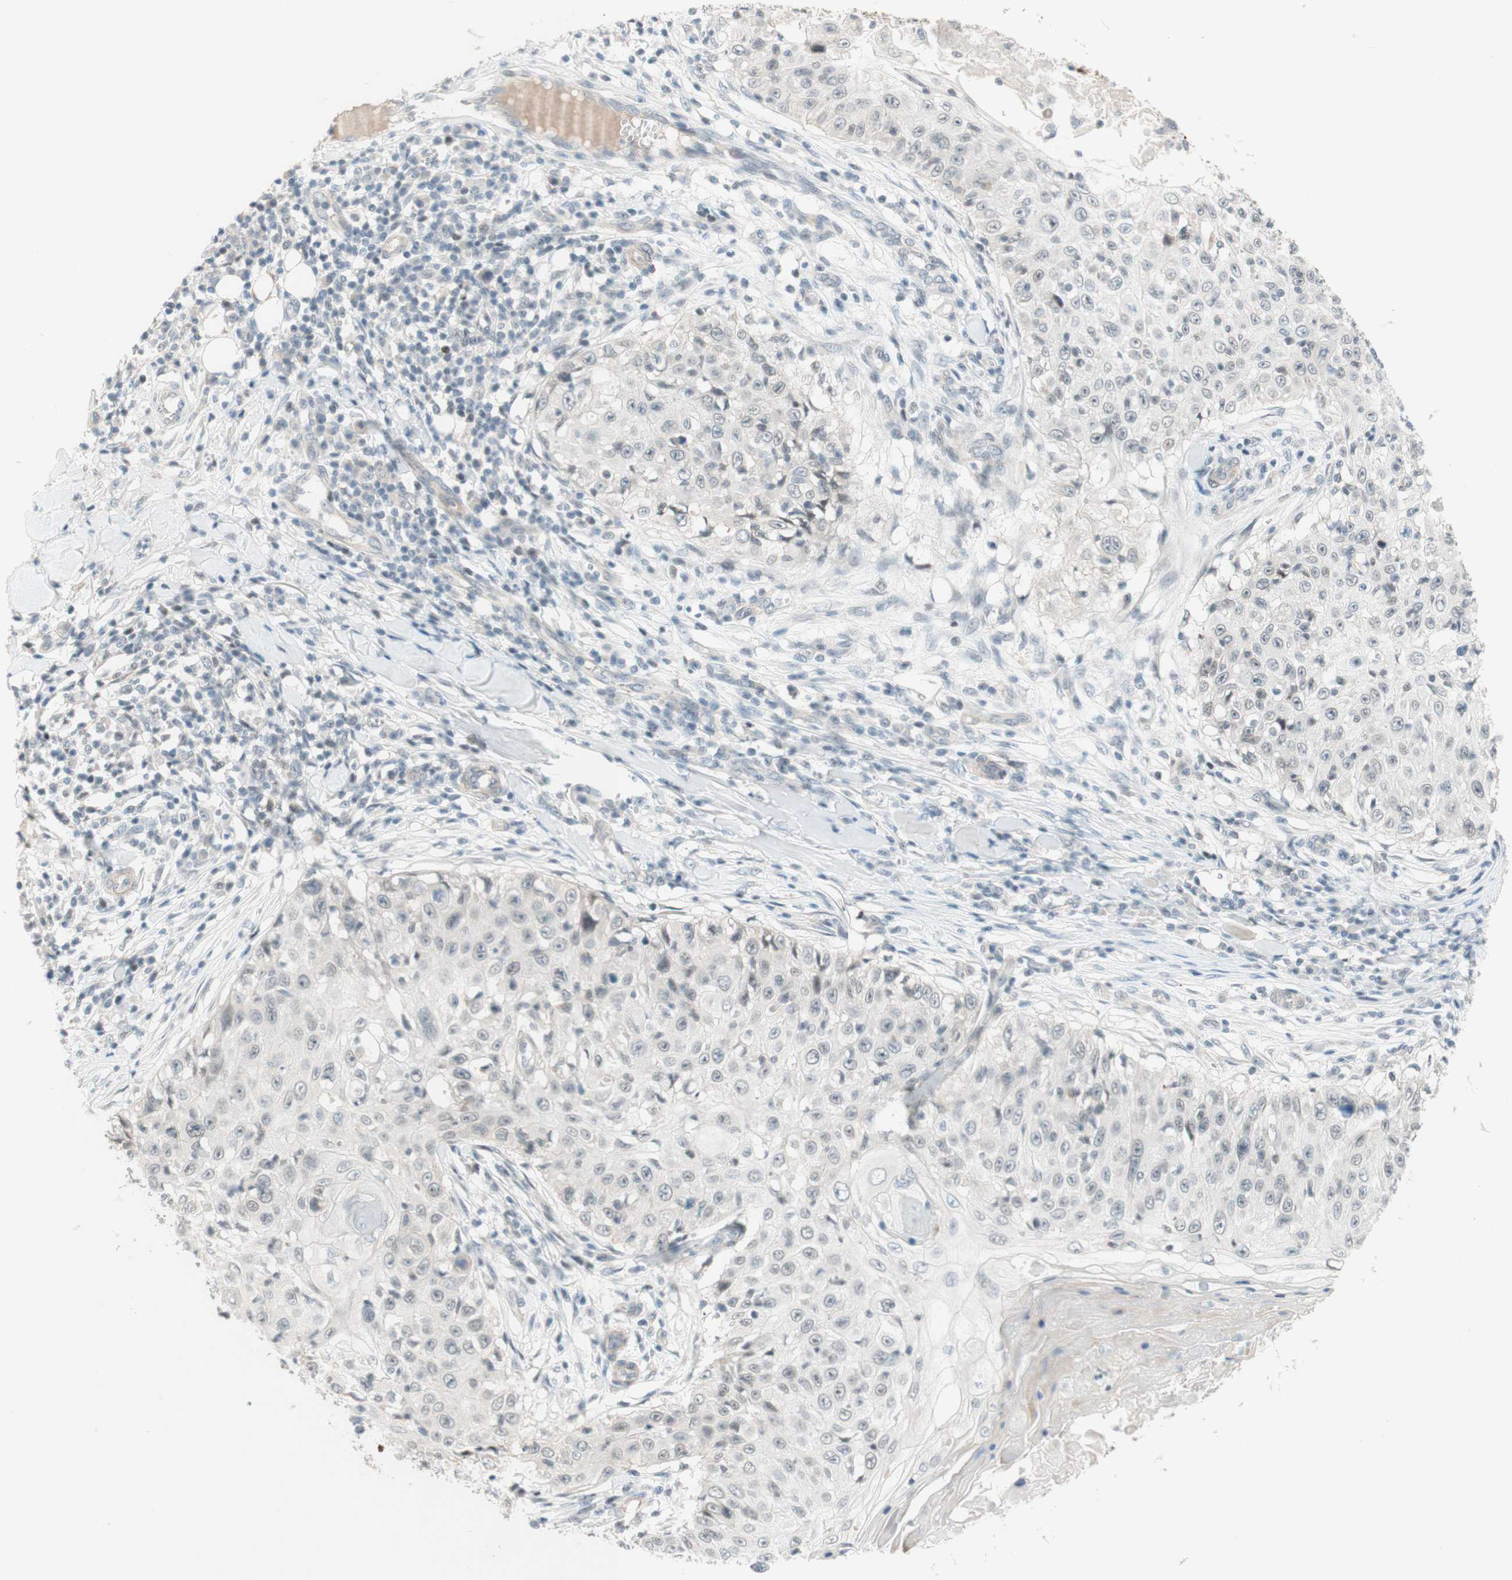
{"staining": {"intensity": "negative", "quantity": "none", "location": "none"}, "tissue": "skin cancer", "cell_type": "Tumor cells", "image_type": "cancer", "snomed": [{"axis": "morphology", "description": "Squamous cell carcinoma, NOS"}, {"axis": "topography", "description": "Skin"}], "caption": "Immunohistochemistry (IHC) image of human squamous cell carcinoma (skin) stained for a protein (brown), which displays no staining in tumor cells.", "gene": "JPH1", "patient": {"sex": "male", "age": 86}}